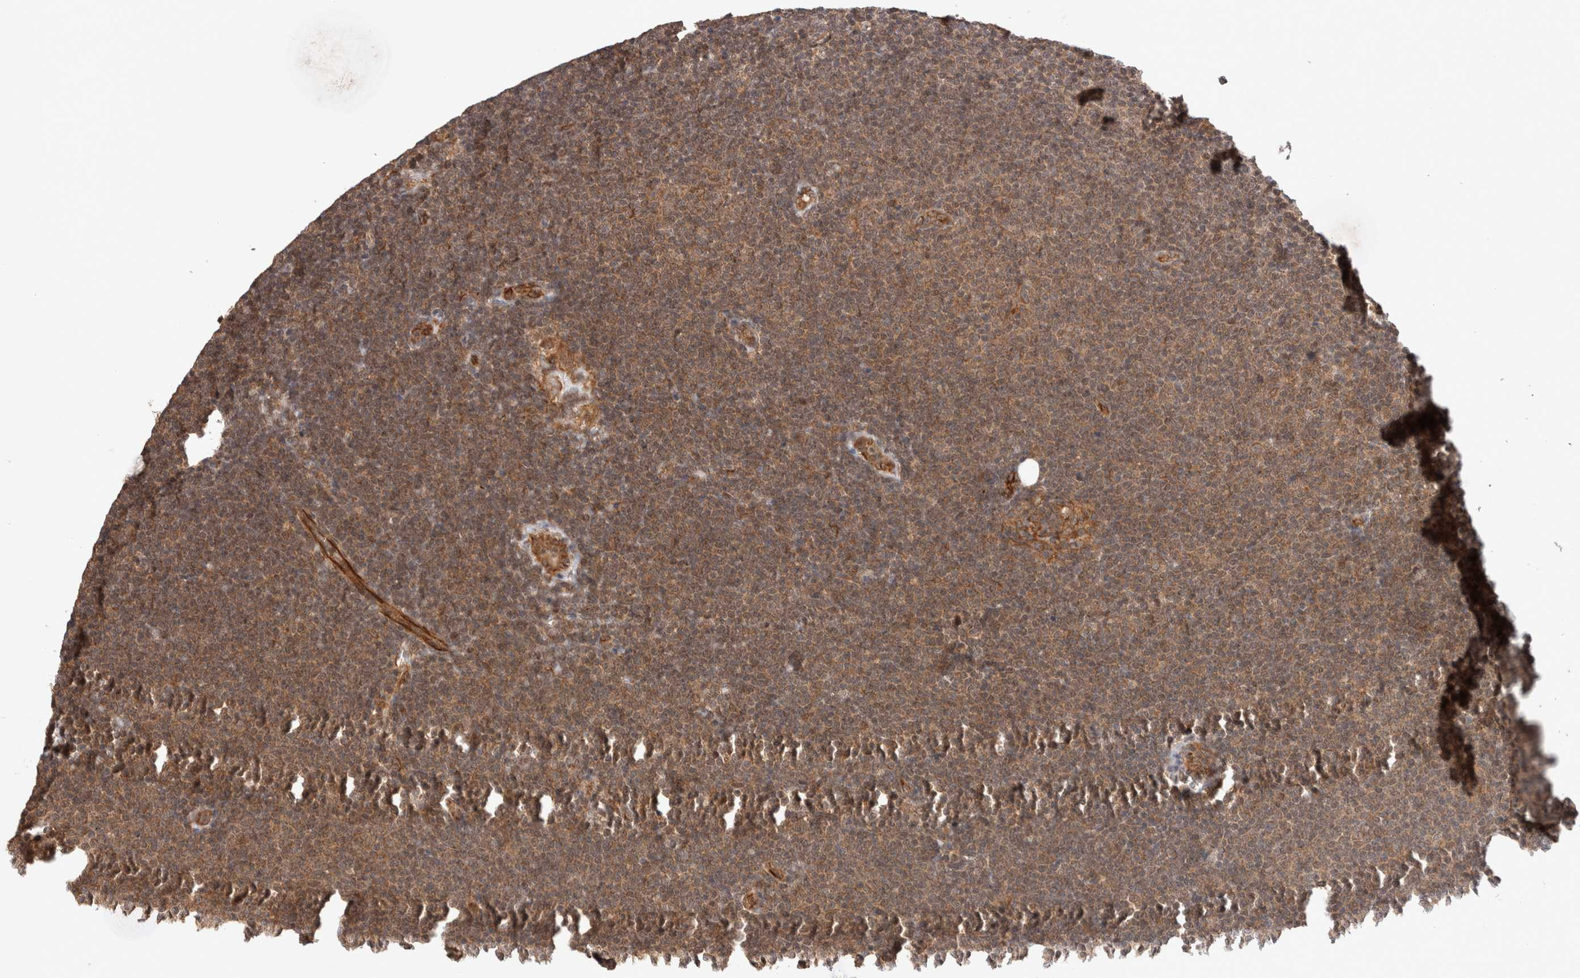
{"staining": {"intensity": "moderate", "quantity": ">75%", "location": "cytoplasmic/membranous,nuclear"}, "tissue": "lymphoma", "cell_type": "Tumor cells", "image_type": "cancer", "snomed": [{"axis": "morphology", "description": "Malignant lymphoma, non-Hodgkin's type, Low grade"}, {"axis": "topography", "description": "Lymph node"}], "caption": "High-magnification brightfield microscopy of malignant lymphoma, non-Hodgkin's type (low-grade) stained with DAB (brown) and counterstained with hematoxylin (blue). tumor cells exhibit moderate cytoplasmic/membranous and nuclear expression is seen in approximately>75% of cells.", "gene": "SIKE1", "patient": {"sex": "female", "age": 53}}